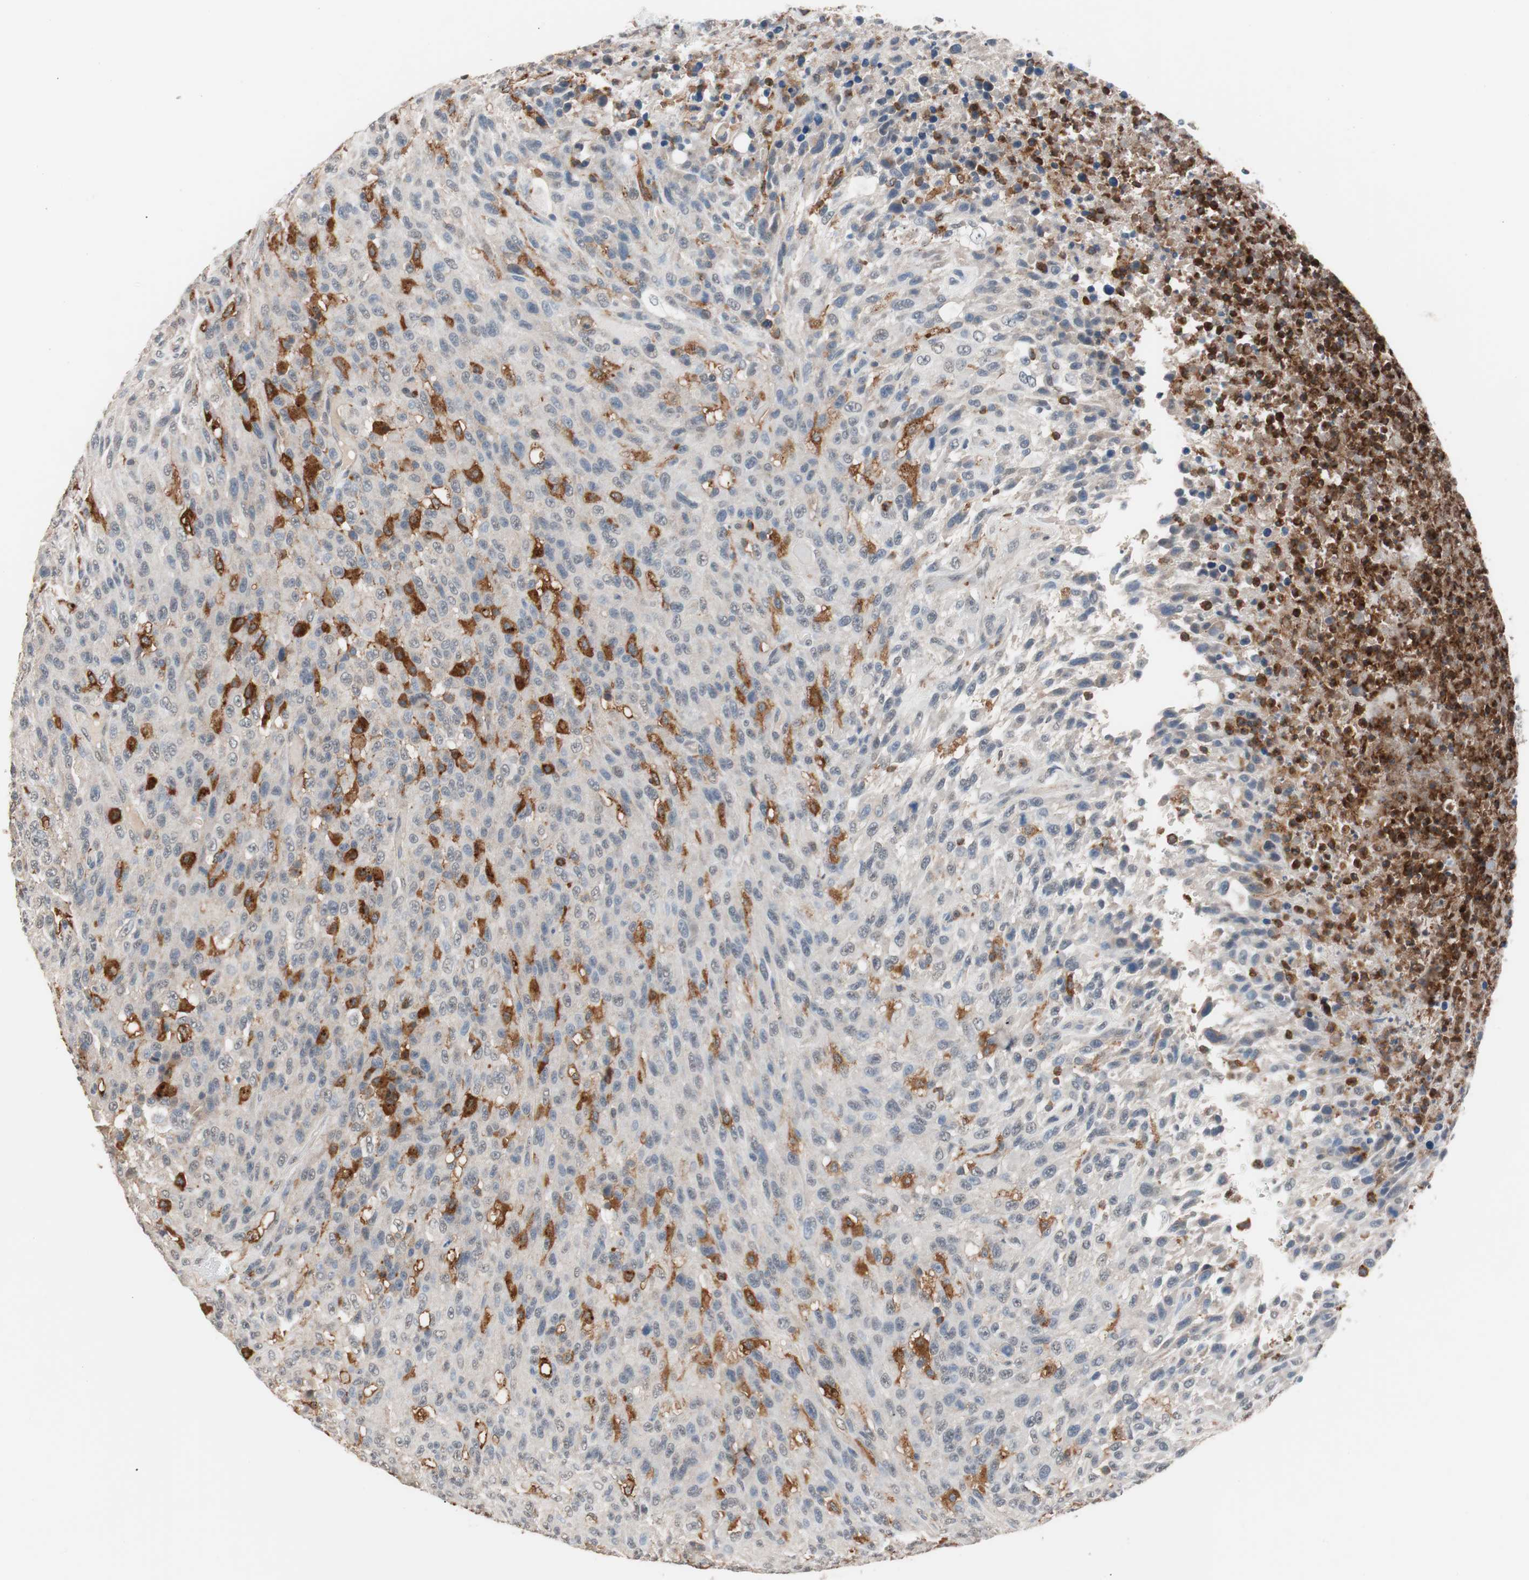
{"staining": {"intensity": "strong", "quantity": "<25%", "location": "cytoplasmic/membranous"}, "tissue": "urothelial cancer", "cell_type": "Tumor cells", "image_type": "cancer", "snomed": [{"axis": "morphology", "description": "Urothelial carcinoma, High grade"}, {"axis": "topography", "description": "Urinary bladder"}], "caption": "Protein analysis of urothelial cancer tissue demonstrates strong cytoplasmic/membranous expression in approximately <25% of tumor cells.", "gene": "LITAF", "patient": {"sex": "male", "age": 66}}